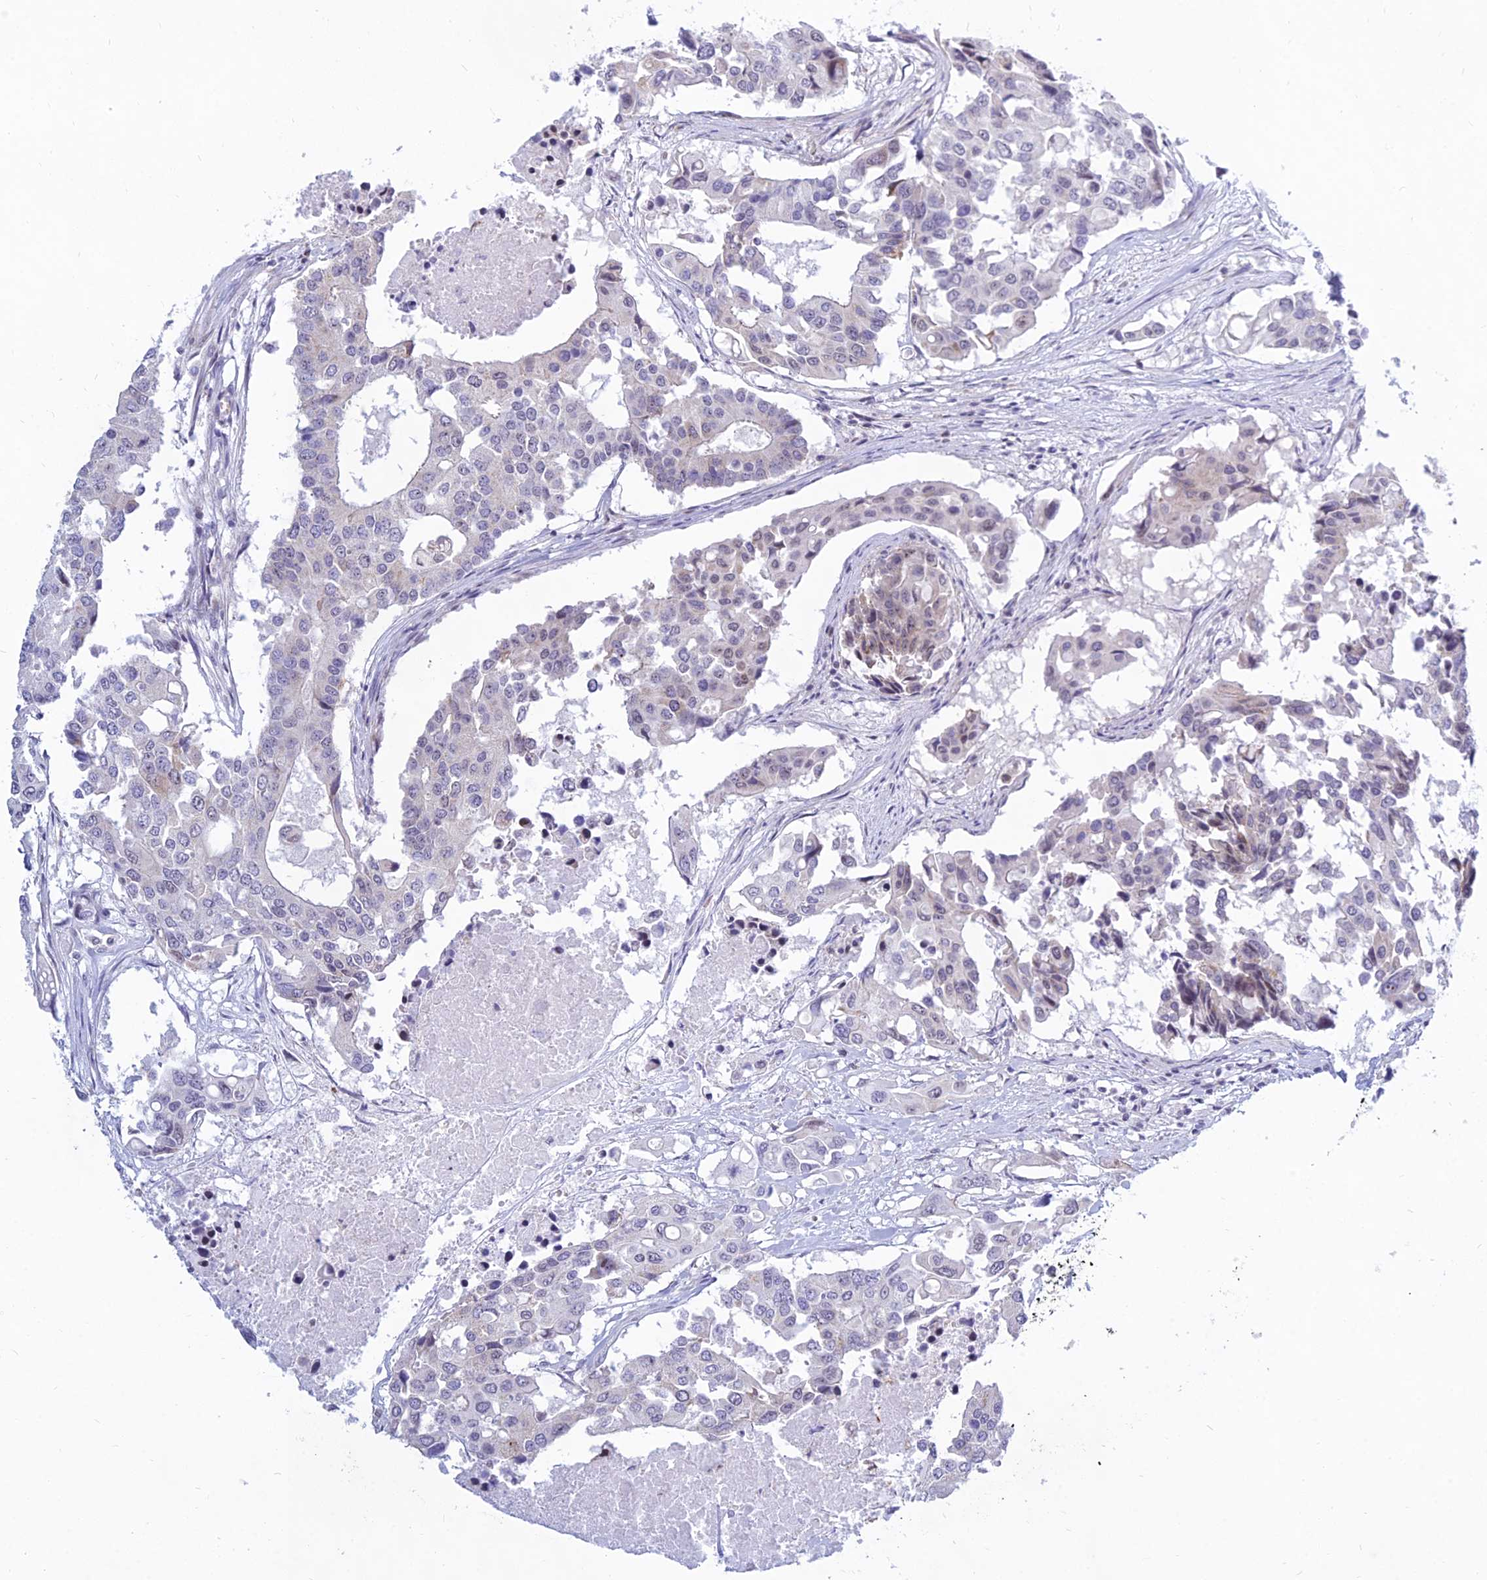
{"staining": {"intensity": "moderate", "quantity": "<25%", "location": "cytoplasmic/membranous,nuclear"}, "tissue": "colorectal cancer", "cell_type": "Tumor cells", "image_type": "cancer", "snomed": [{"axis": "morphology", "description": "Adenocarcinoma, NOS"}, {"axis": "topography", "description": "Colon"}], "caption": "Moderate cytoplasmic/membranous and nuclear protein staining is present in about <25% of tumor cells in adenocarcinoma (colorectal).", "gene": "KRR1", "patient": {"sex": "male", "age": 77}}